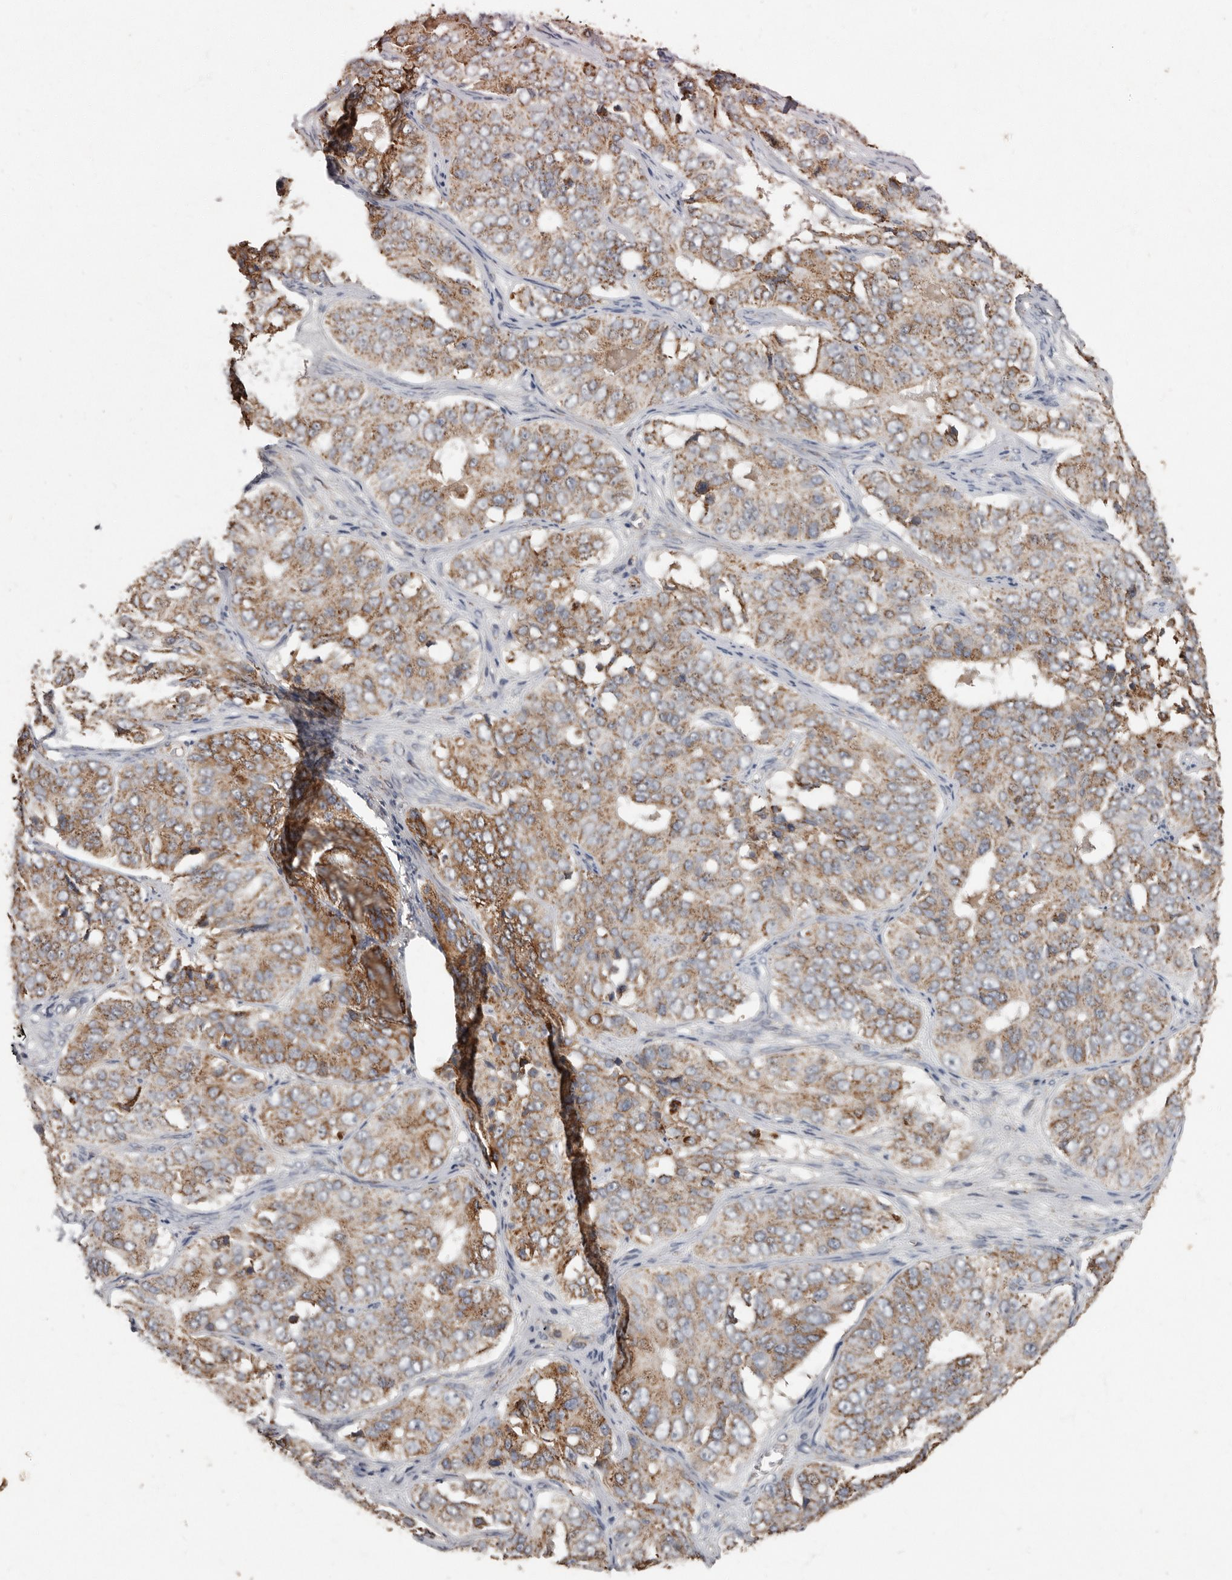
{"staining": {"intensity": "moderate", "quantity": ">75%", "location": "cytoplasmic/membranous"}, "tissue": "ovarian cancer", "cell_type": "Tumor cells", "image_type": "cancer", "snomed": [{"axis": "morphology", "description": "Carcinoma, endometroid"}, {"axis": "topography", "description": "Ovary"}], "caption": "Immunohistochemical staining of human ovarian cancer exhibits medium levels of moderate cytoplasmic/membranous expression in approximately >75% of tumor cells. Nuclei are stained in blue.", "gene": "KIF26B", "patient": {"sex": "female", "age": 51}}